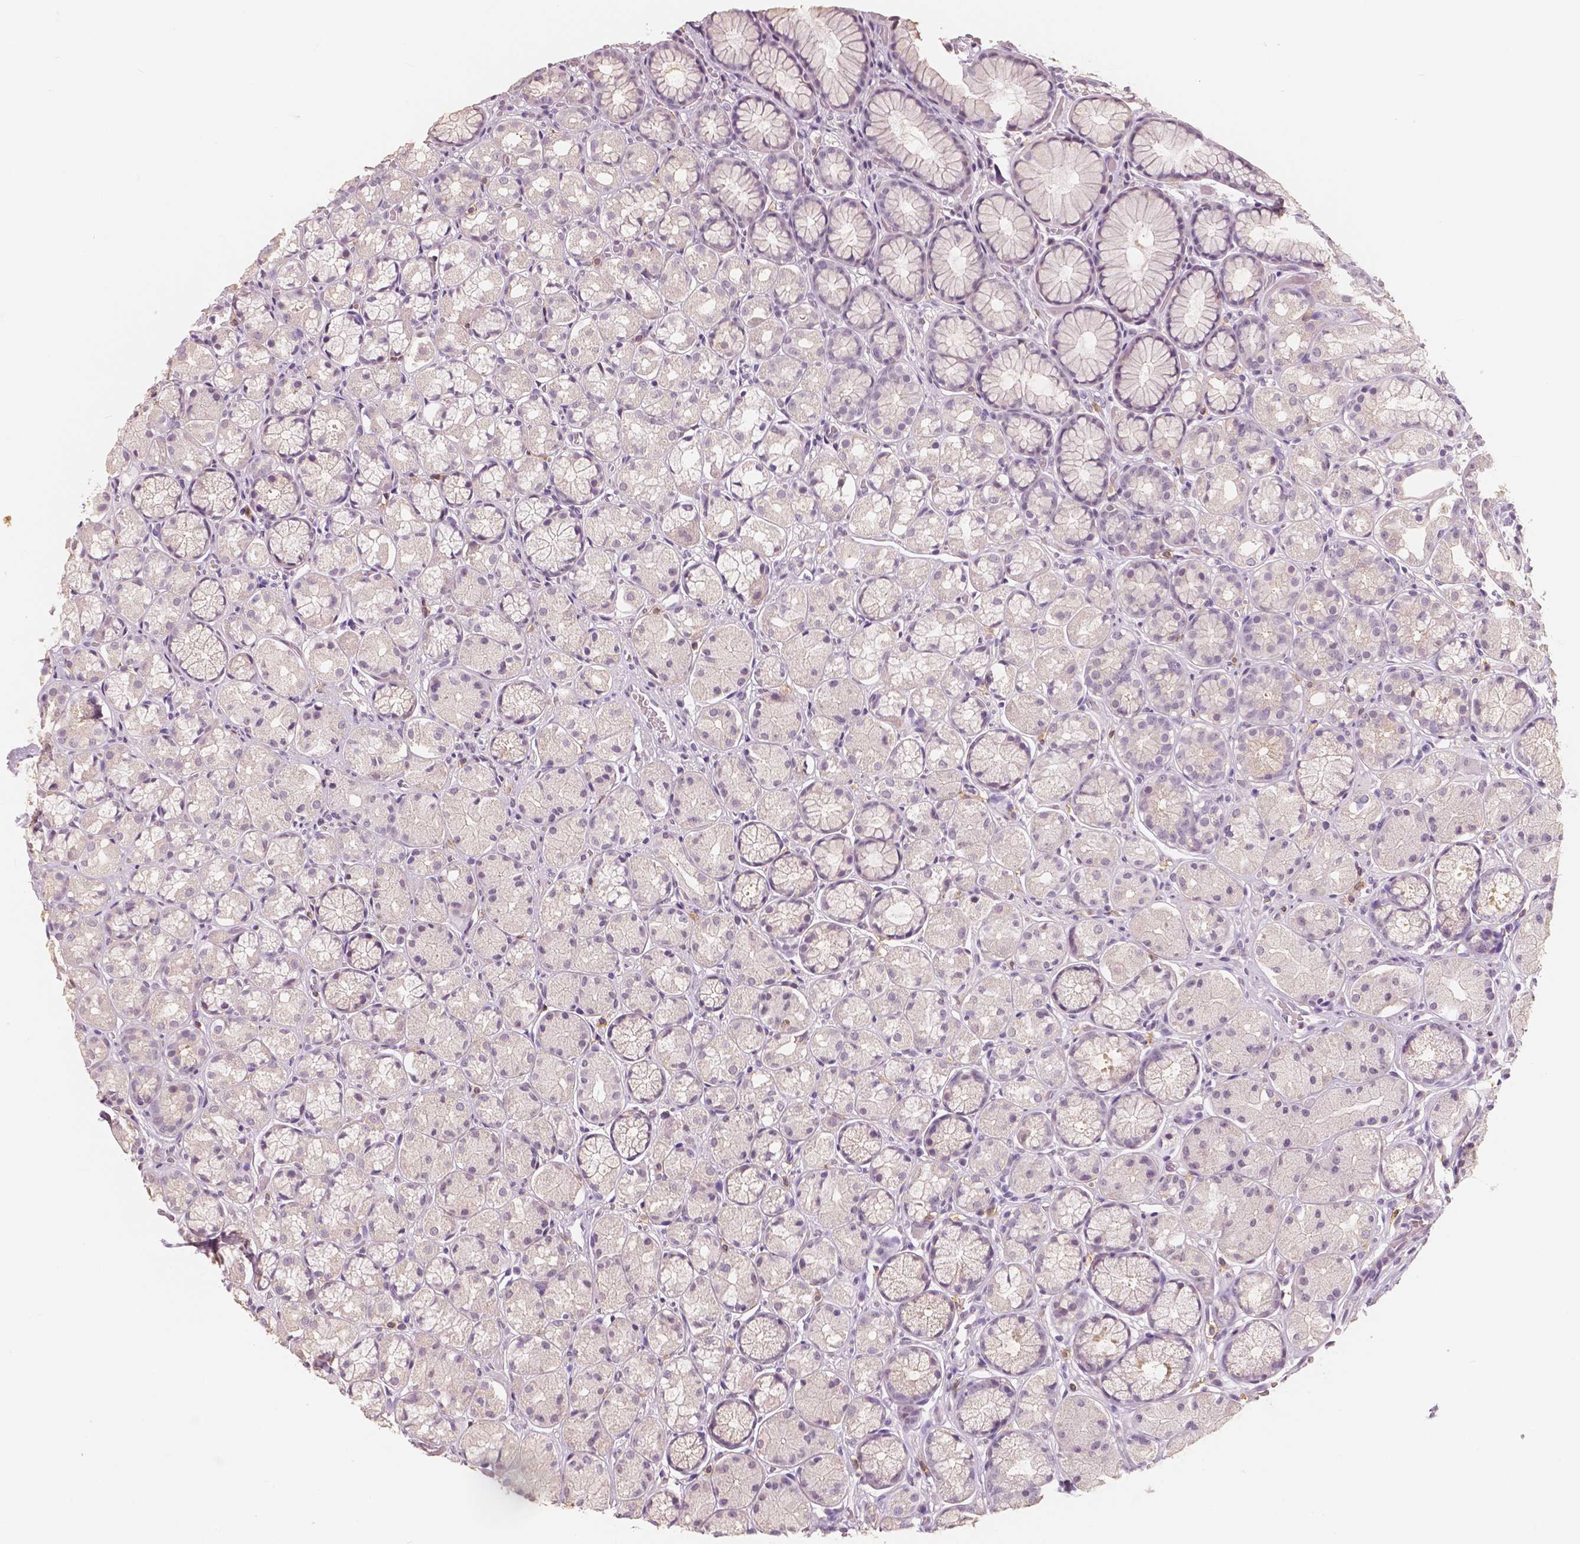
{"staining": {"intensity": "negative", "quantity": "none", "location": "none"}, "tissue": "stomach", "cell_type": "Glandular cells", "image_type": "normal", "snomed": [{"axis": "morphology", "description": "Normal tissue, NOS"}, {"axis": "topography", "description": "Stomach"}], "caption": "IHC photomicrograph of unremarkable stomach: stomach stained with DAB exhibits no significant protein staining in glandular cells.", "gene": "KIT", "patient": {"sex": "male", "age": 70}}